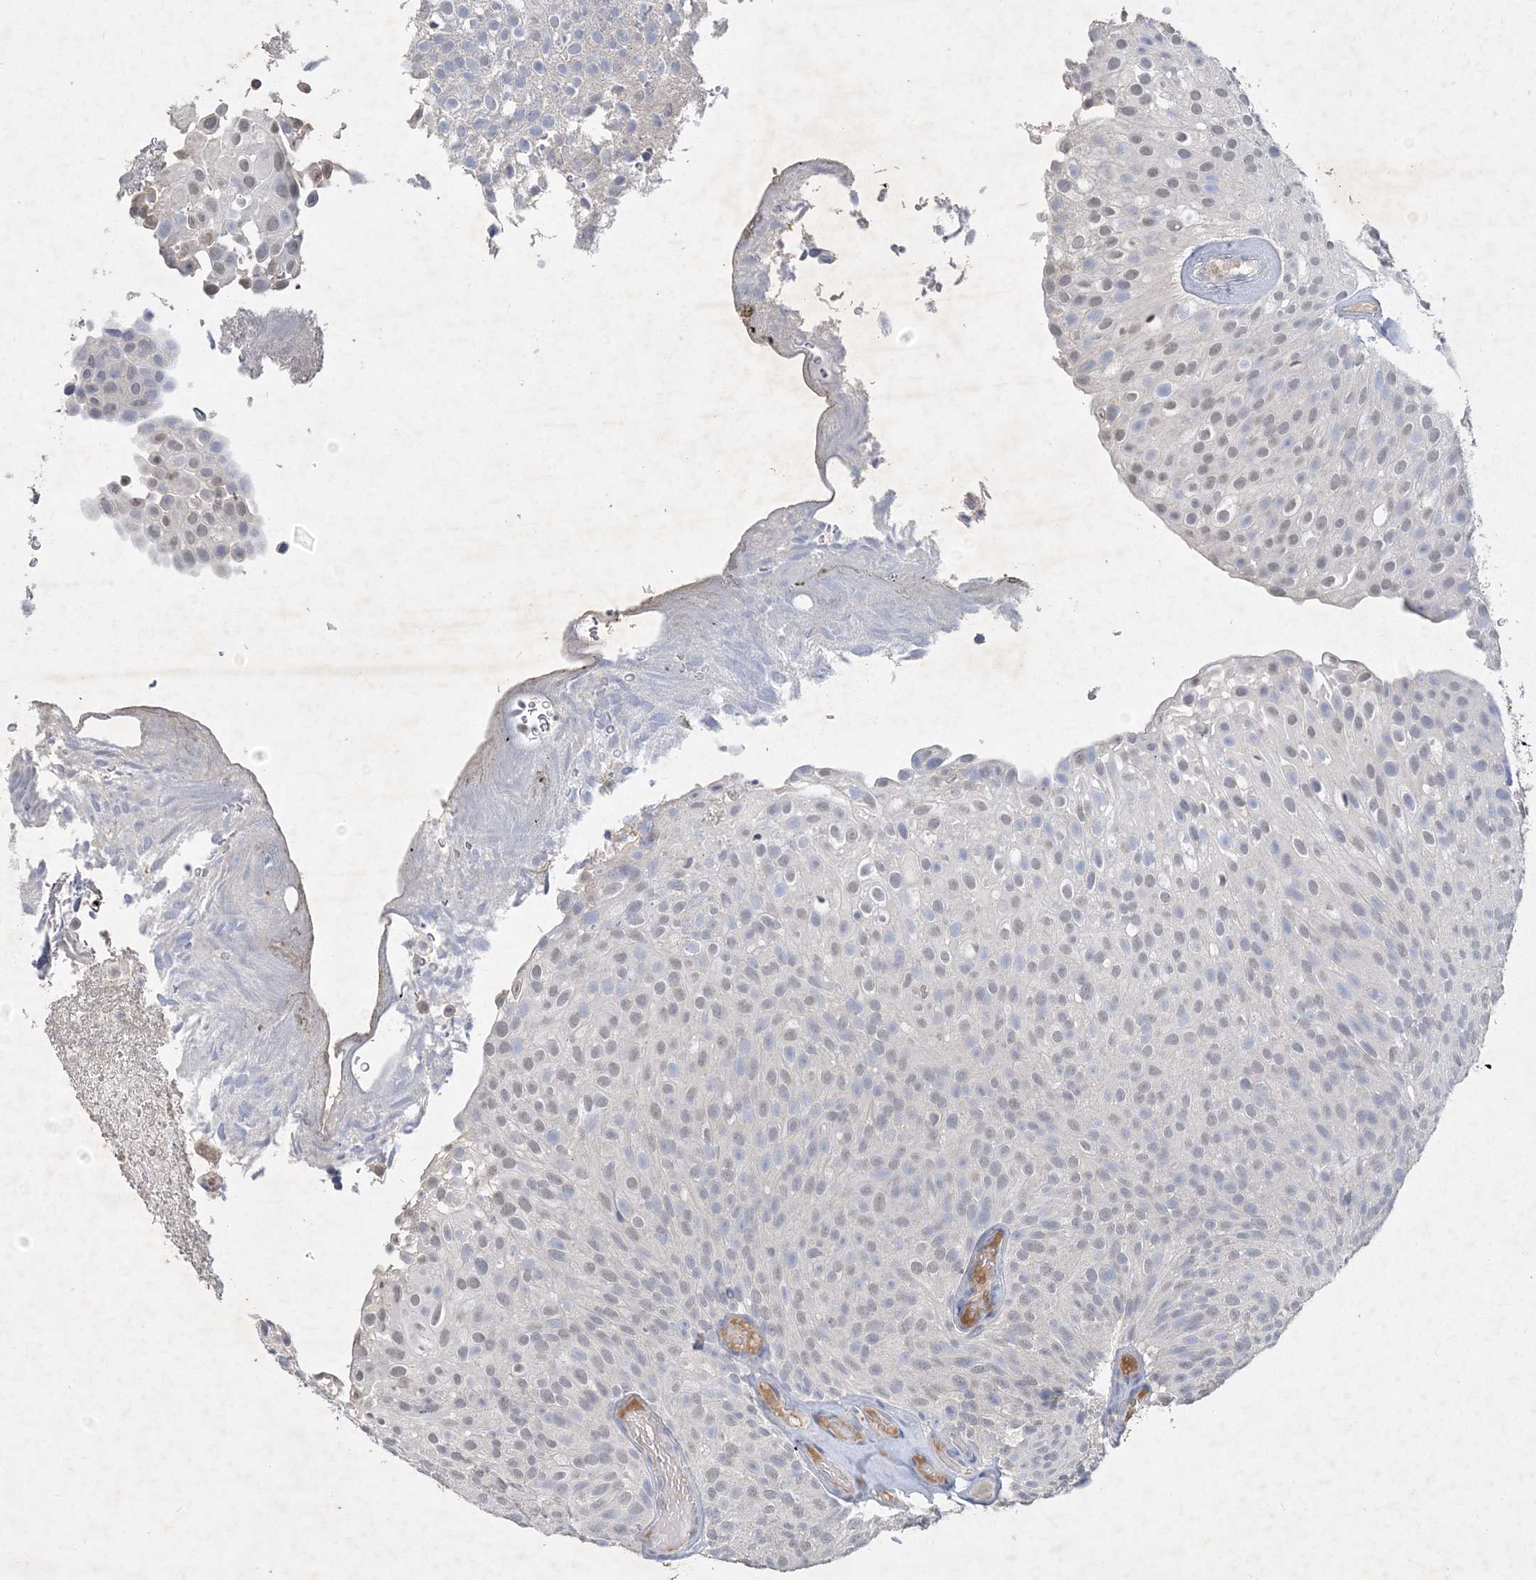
{"staining": {"intensity": "negative", "quantity": "none", "location": "none"}, "tissue": "urothelial cancer", "cell_type": "Tumor cells", "image_type": "cancer", "snomed": [{"axis": "morphology", "description": "Urothelial carcinoma, Low grade"}, {"axis": "topography", "description": "Urinary bladder"}], "caption": "The photomicrograph reveals no significant expression in tumor cells of urothelial carcinoma (low-grade).", "gene": "C11orf58", "patient": {"sex": "male", "age": 78}}